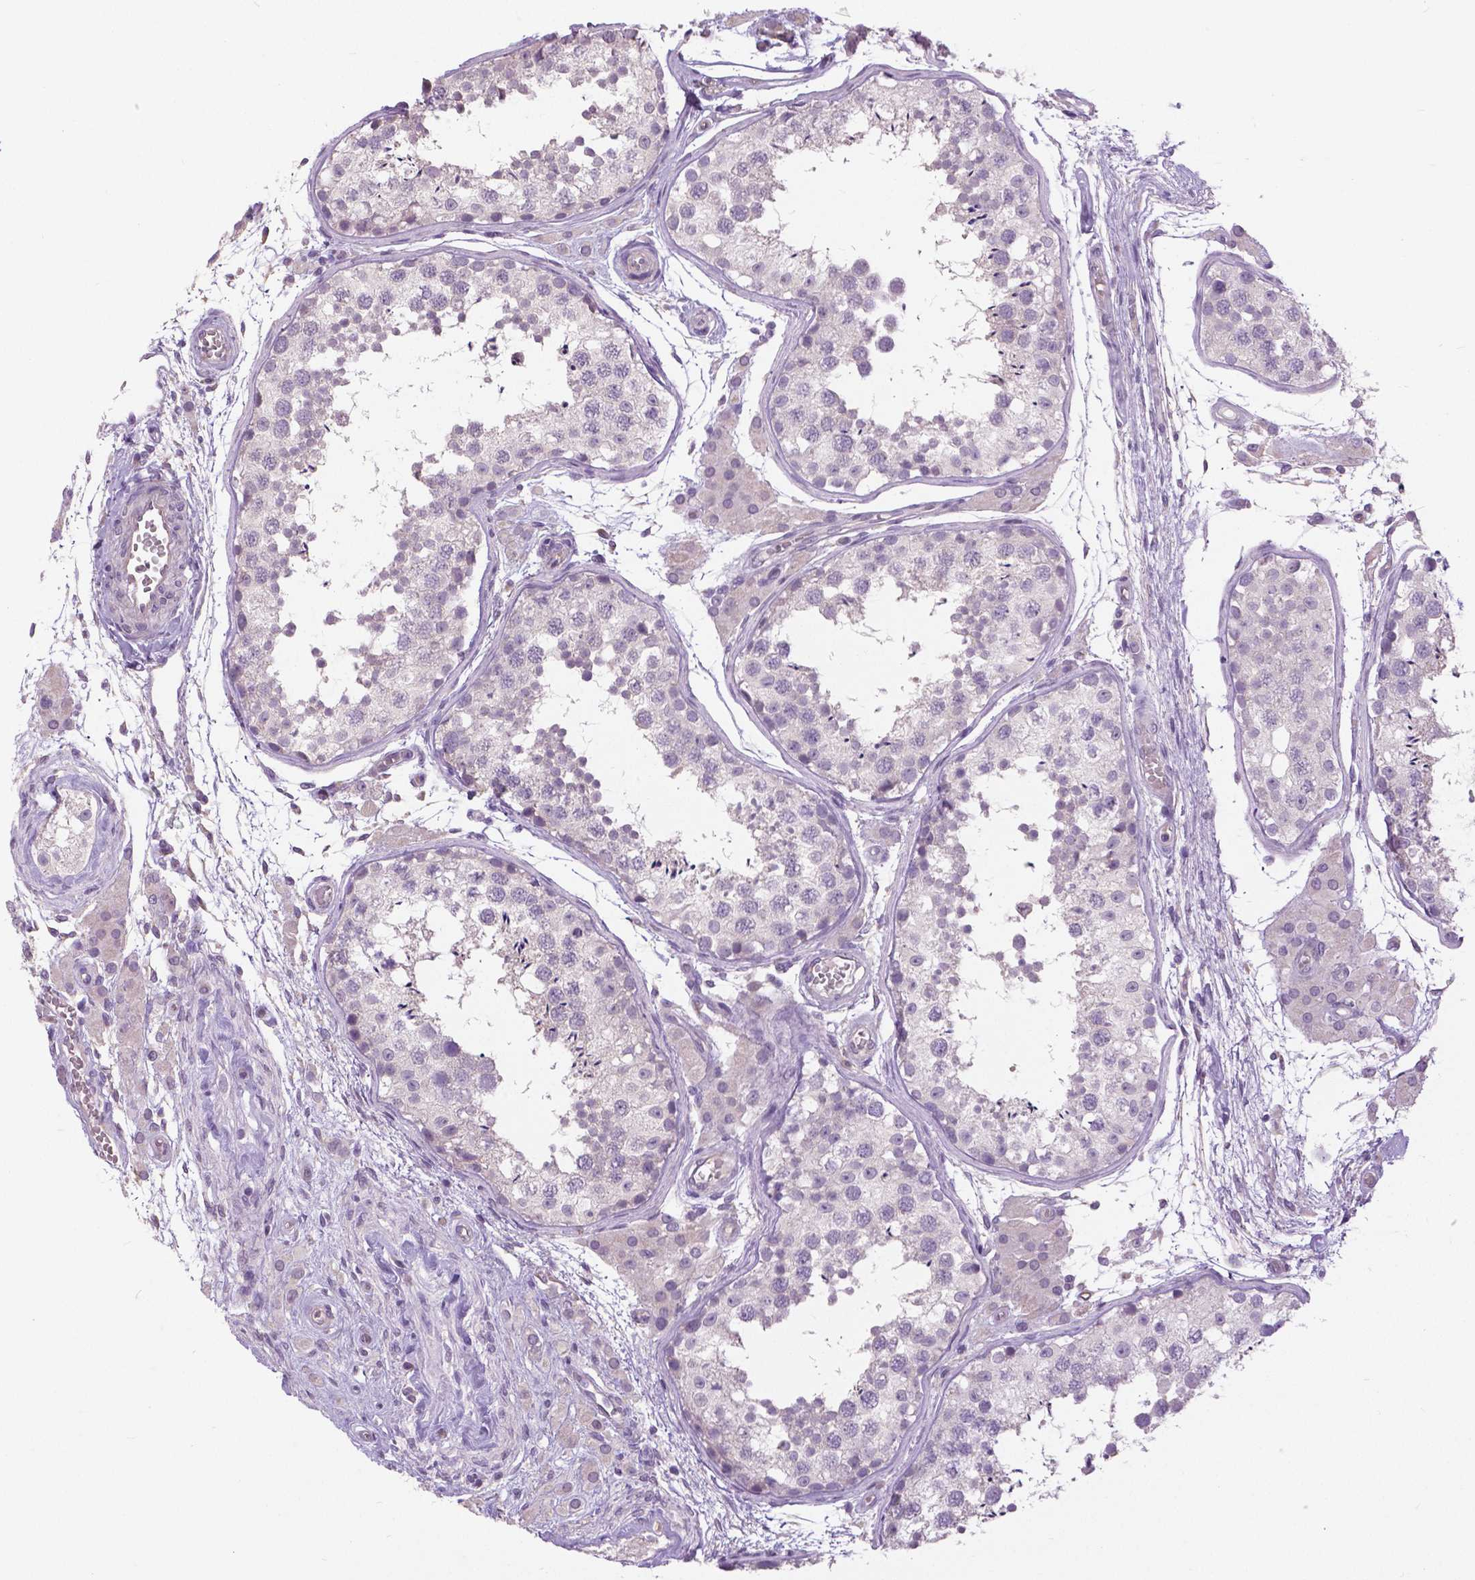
{"staining": {"intensity": "negative", "quantity": "none", "location": "none"}, "tissue": "testis", "cell_type": "Cells in seminiferous ducts", "image_type": "normal", "snomed": [{"axis": "morphology", "description": "Normal tissue, NOS"}, {"axis": "morphology", "description": "Seminoma, NOS"}, {"axis": "topography", "description": "Testis"}], "caption": "Immunohistochemical staining of normal human testis exhibits no significant expression in cells in seminiferous ducts.", "gene": "FOXA1", "patient": {"sex": "male", "age": 29}}